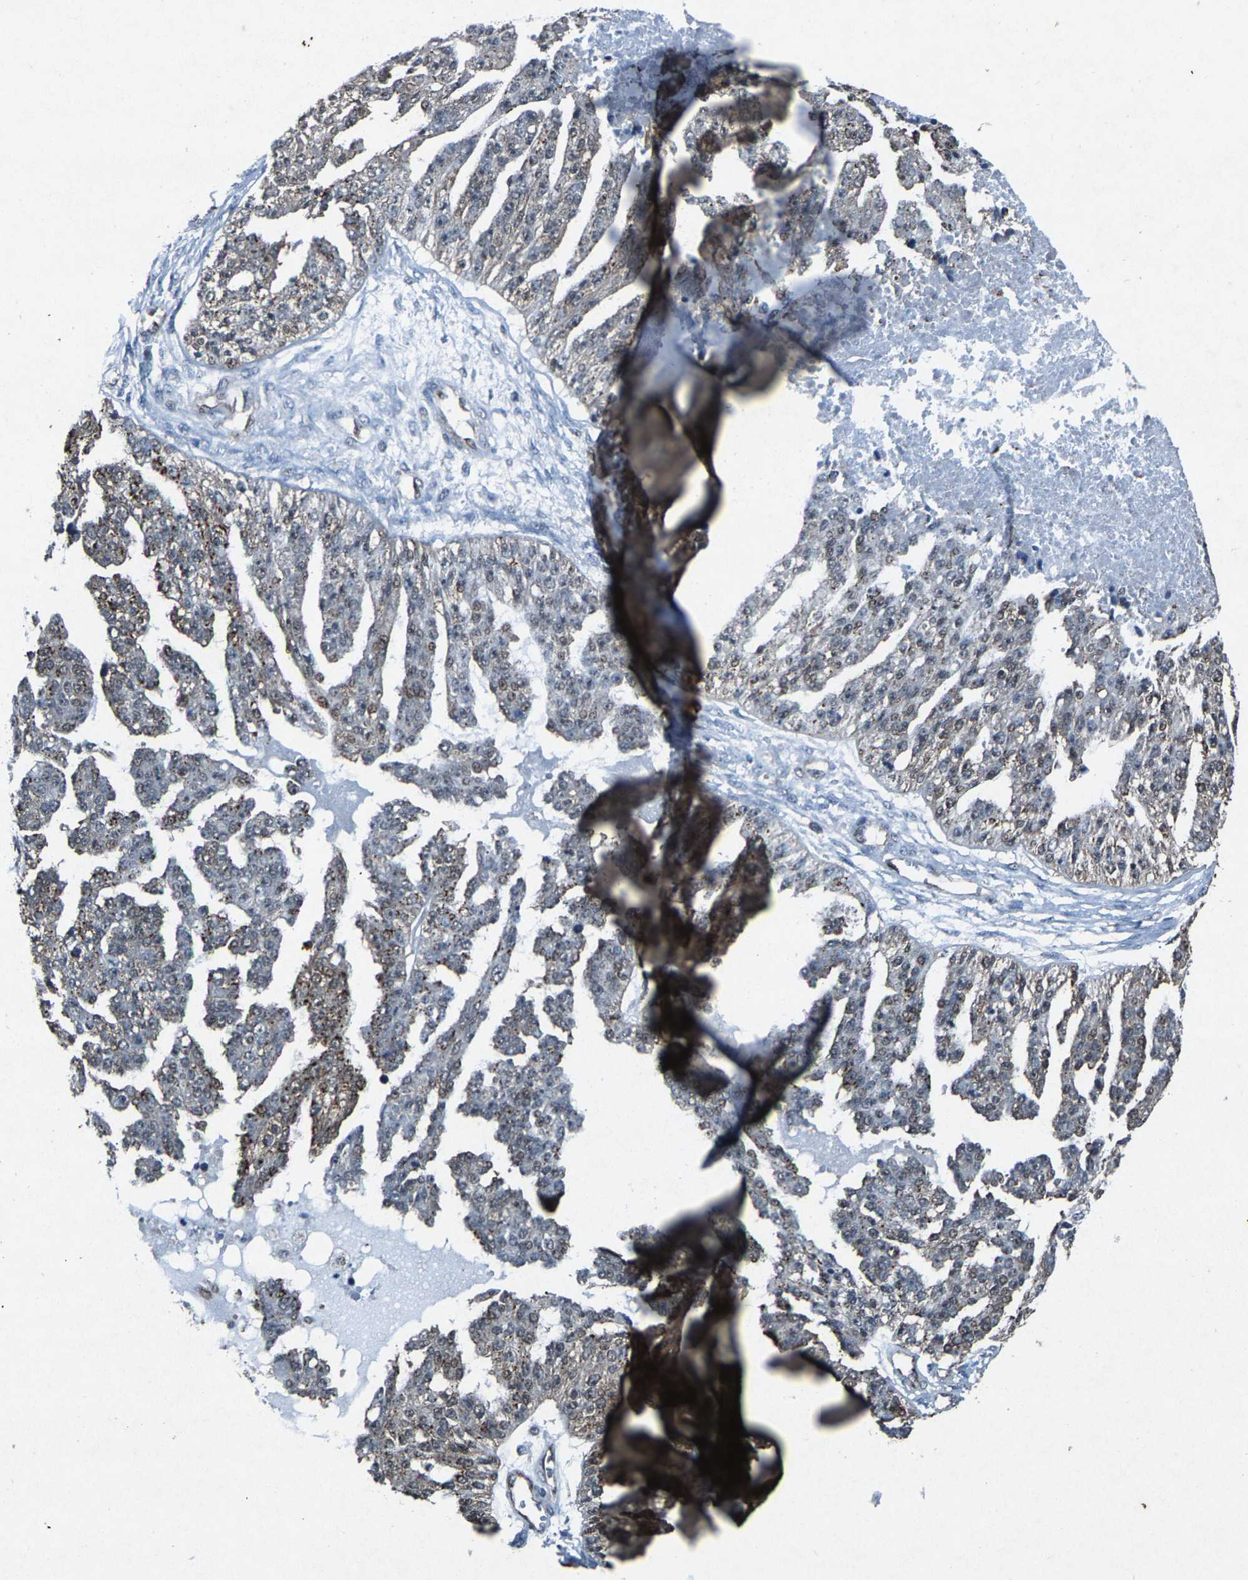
{"staining": {"intensity": "weak", "quantity": ">75%", "location": "cytoplasmic/membranous,nuclear"}, "tissue": "ovarian cancer", "cell_type": "Tumor cells", "image_type": "cancer", "snomed": [{"axis": "morphology", "description": "Cystadenocarcinoma, serous, NOS"}, {"axis": "topography", "description": "Ovary"}], "caption": "Serous cystadenocarcinoma (ovarian) was stained to show a protein in brown. There is low levels of weak cytoplasmic/membranous and nuclear expression in approximately >75% of tumor cells.", "gene": "ATXN3", "patient": {"sex": "female", "age": 58}}